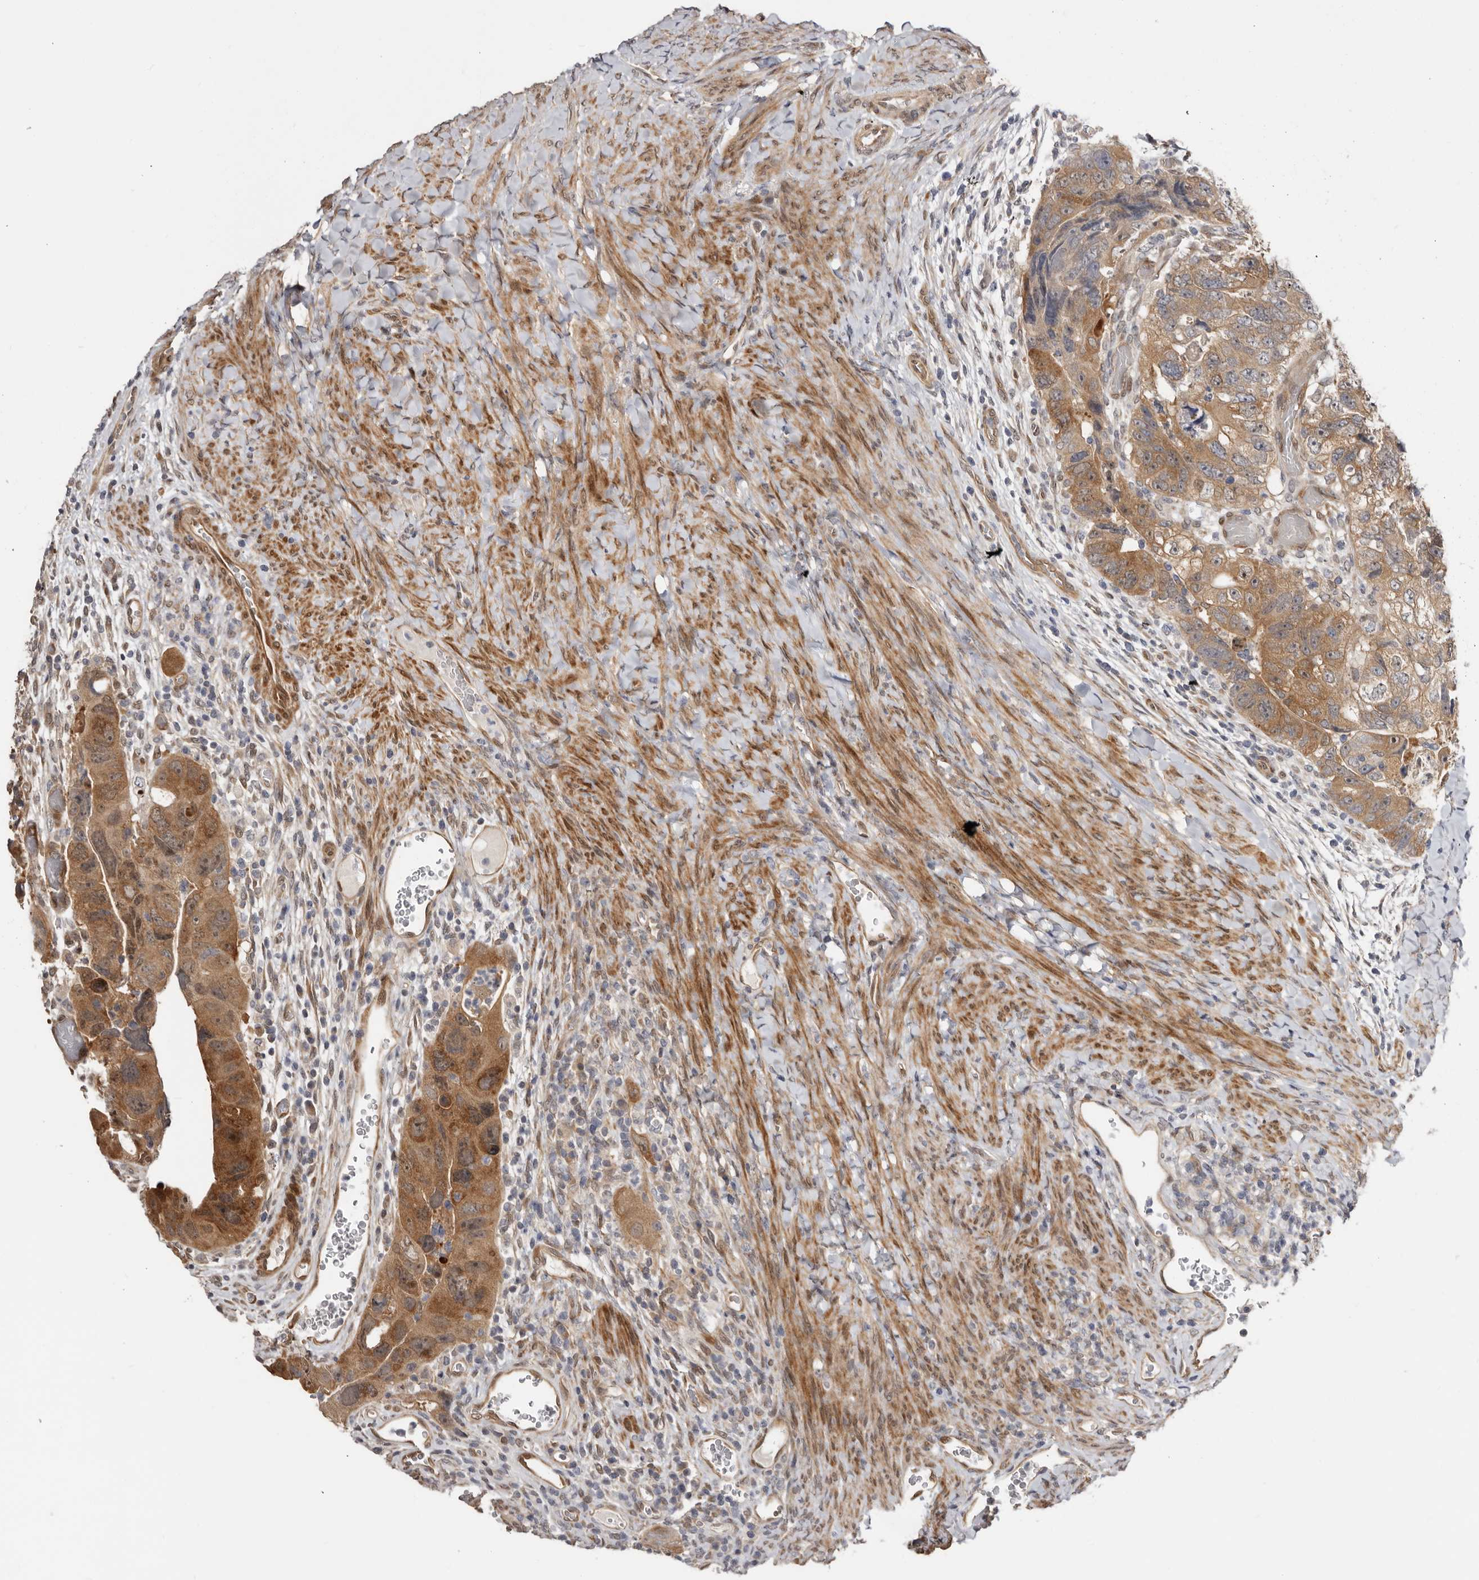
{"staining": {"intensity": "moderate", "quantity": ">75%", "location": "cytoplasmic/membranous"}, "tissue": "colorectal cancer", "cell_type": "Tumor cells", "image_type": "cancer", "snomed": [{"axis": "morphology", "description": "Adenocarcinoma, NOS"}, {"axis": "topography", "description": "Rectum"}], "caption": "Immunohistochemical staining of human colorectal adenocarcinoma displays medium levels of moderate cytoplasmic/membranous staining in approximately >75% of tumor cells.", "gene": "SBDS", "patient": {"sex": "male", "age": 59}}